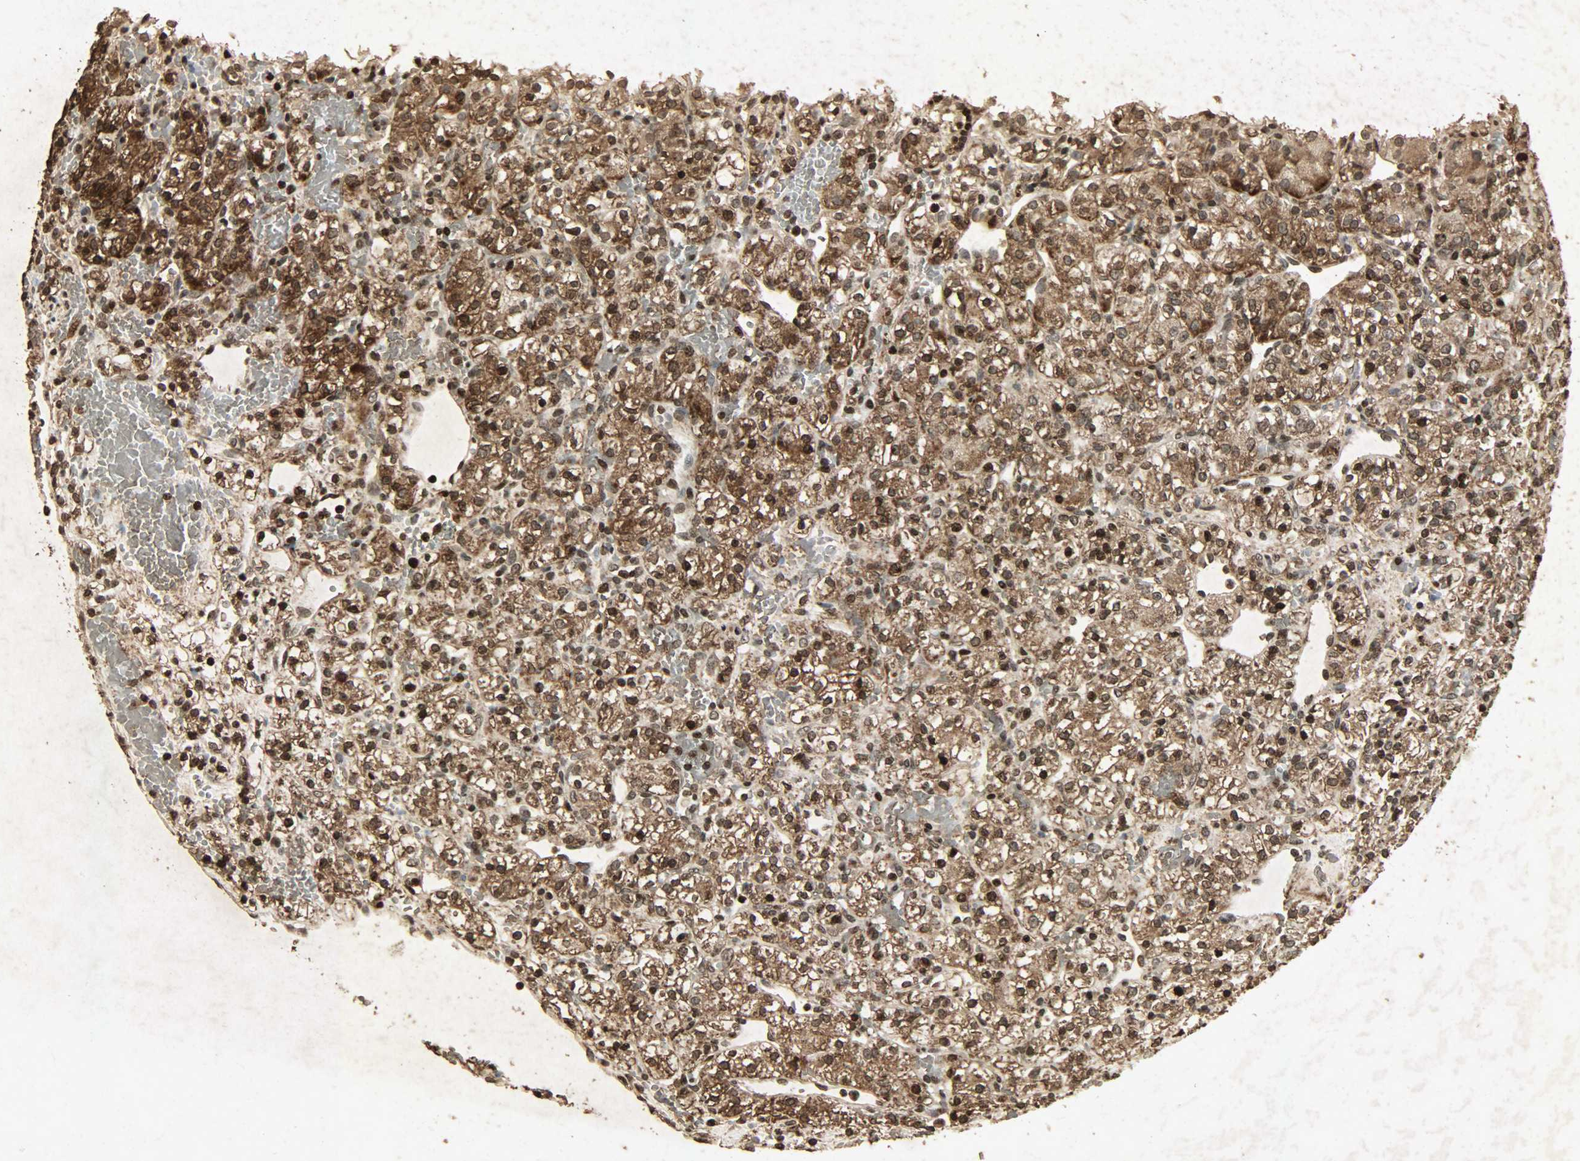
{"staining": {"intensity": "strong", "quantity": ">75%", "location": "cytoplasmic/membranous,nuclear"}, "tissue": "renal cancer", "cell_type": "Tumor cells", "image_type": "cancer", "snomed": [{"axis": "morphology", "description": "Adenocarcinoma, NOS"}, {"axis": "topography", "description": "Kidney"}], "caption": "The immunohistochemical stain labels strong cytoplasmic/membranous and nuclear staining in tumor cells of renal cancer tissue. (Brightfield microscopy of DAB IHC at high magnification).", "gene": "PPP3R1", "patient": {"sex": "female", "age": 60}}